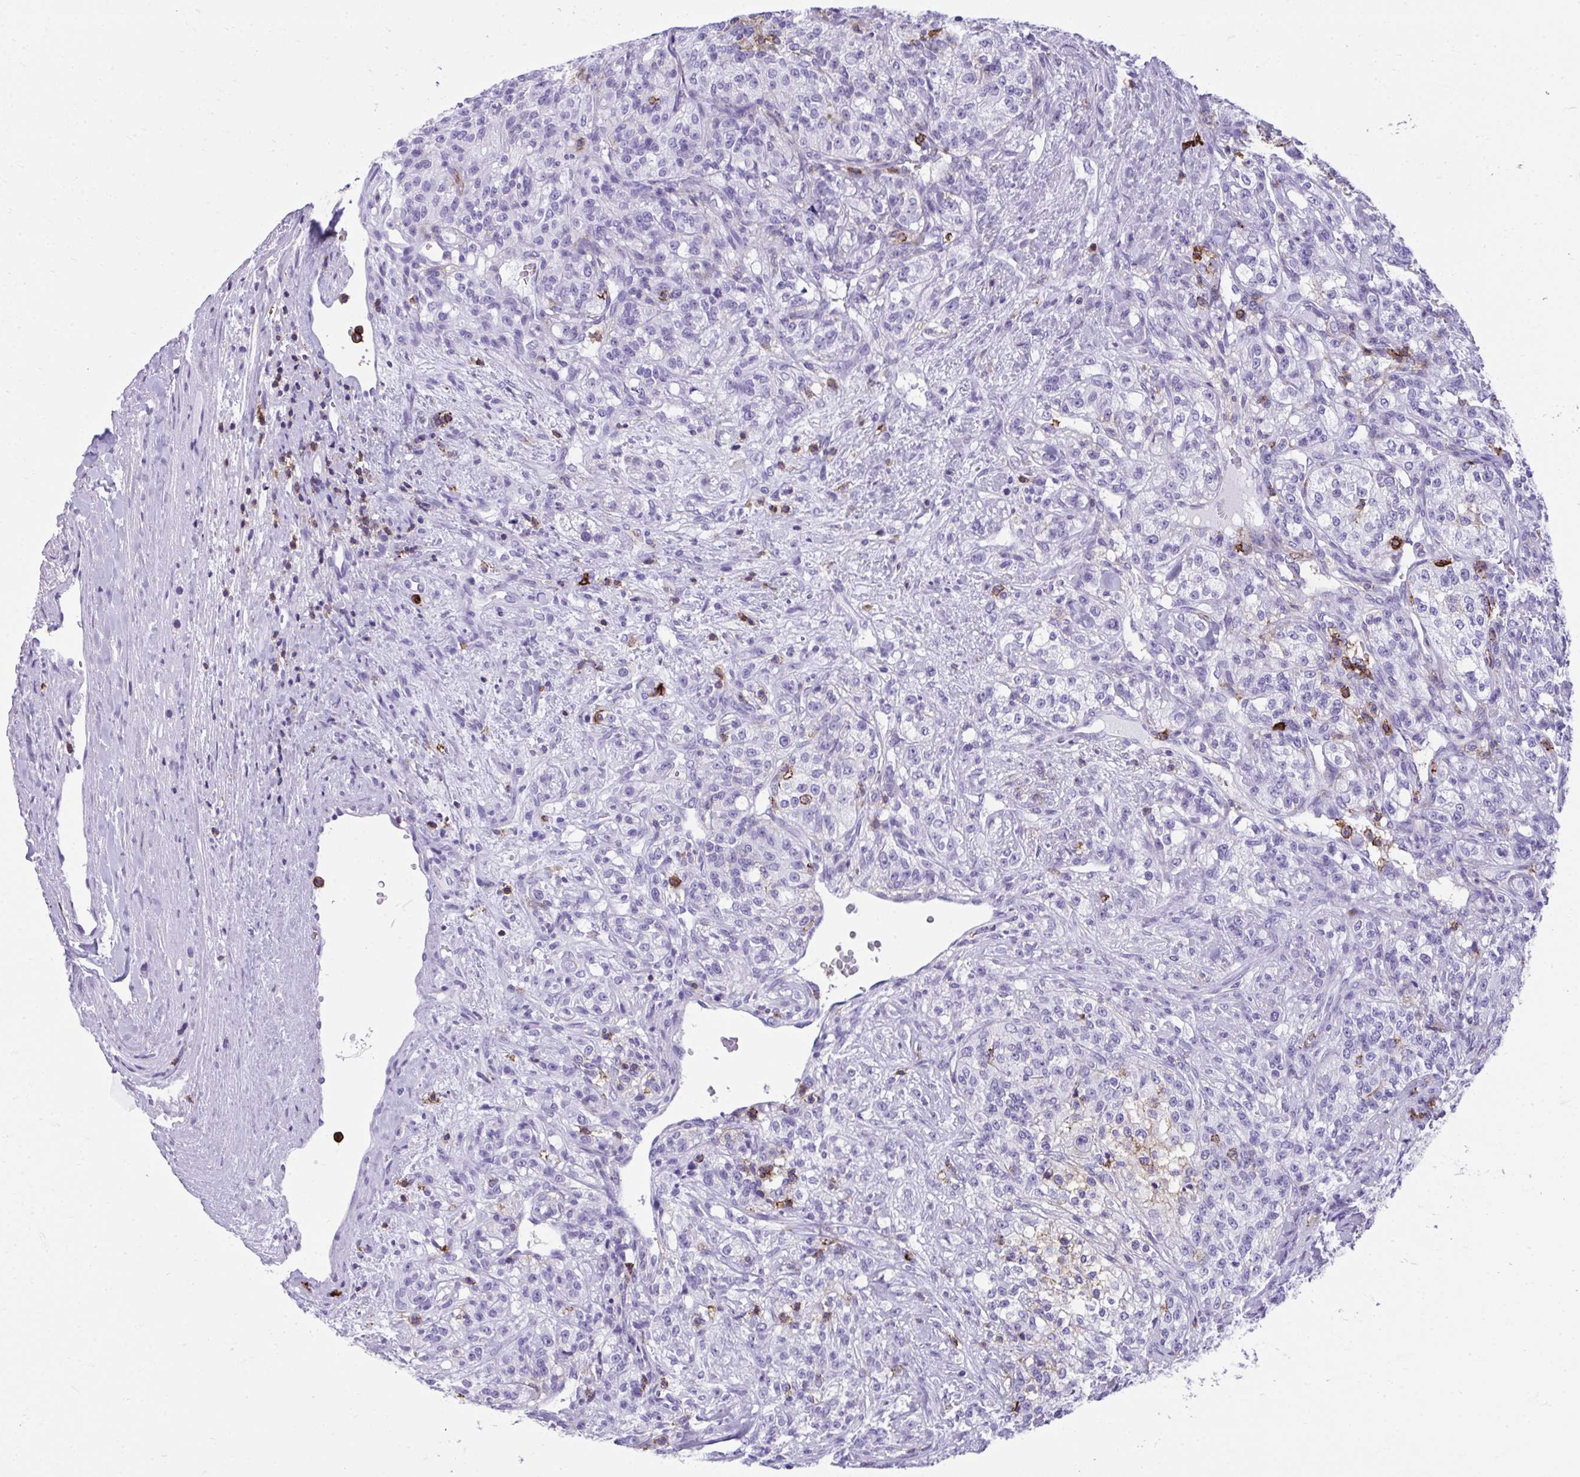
{"staining": {"intensity": "negative", "quantity": "none", "location": "none"}, "tissue": "renal cancer", "cell_type": "Tumor cells", "image_type": "cancer", "snomed": [{"axis": "morphology", "description": "Adenocarcinoma, NOS"}, {"axis": "topography", "description": "Kidney"}], "caption": "Renal cancer was stained to show a protein in brown. There is no significant expression in tumor cells.", "gene": "SPN", "patient": {"sex": "female", "age": 63}}